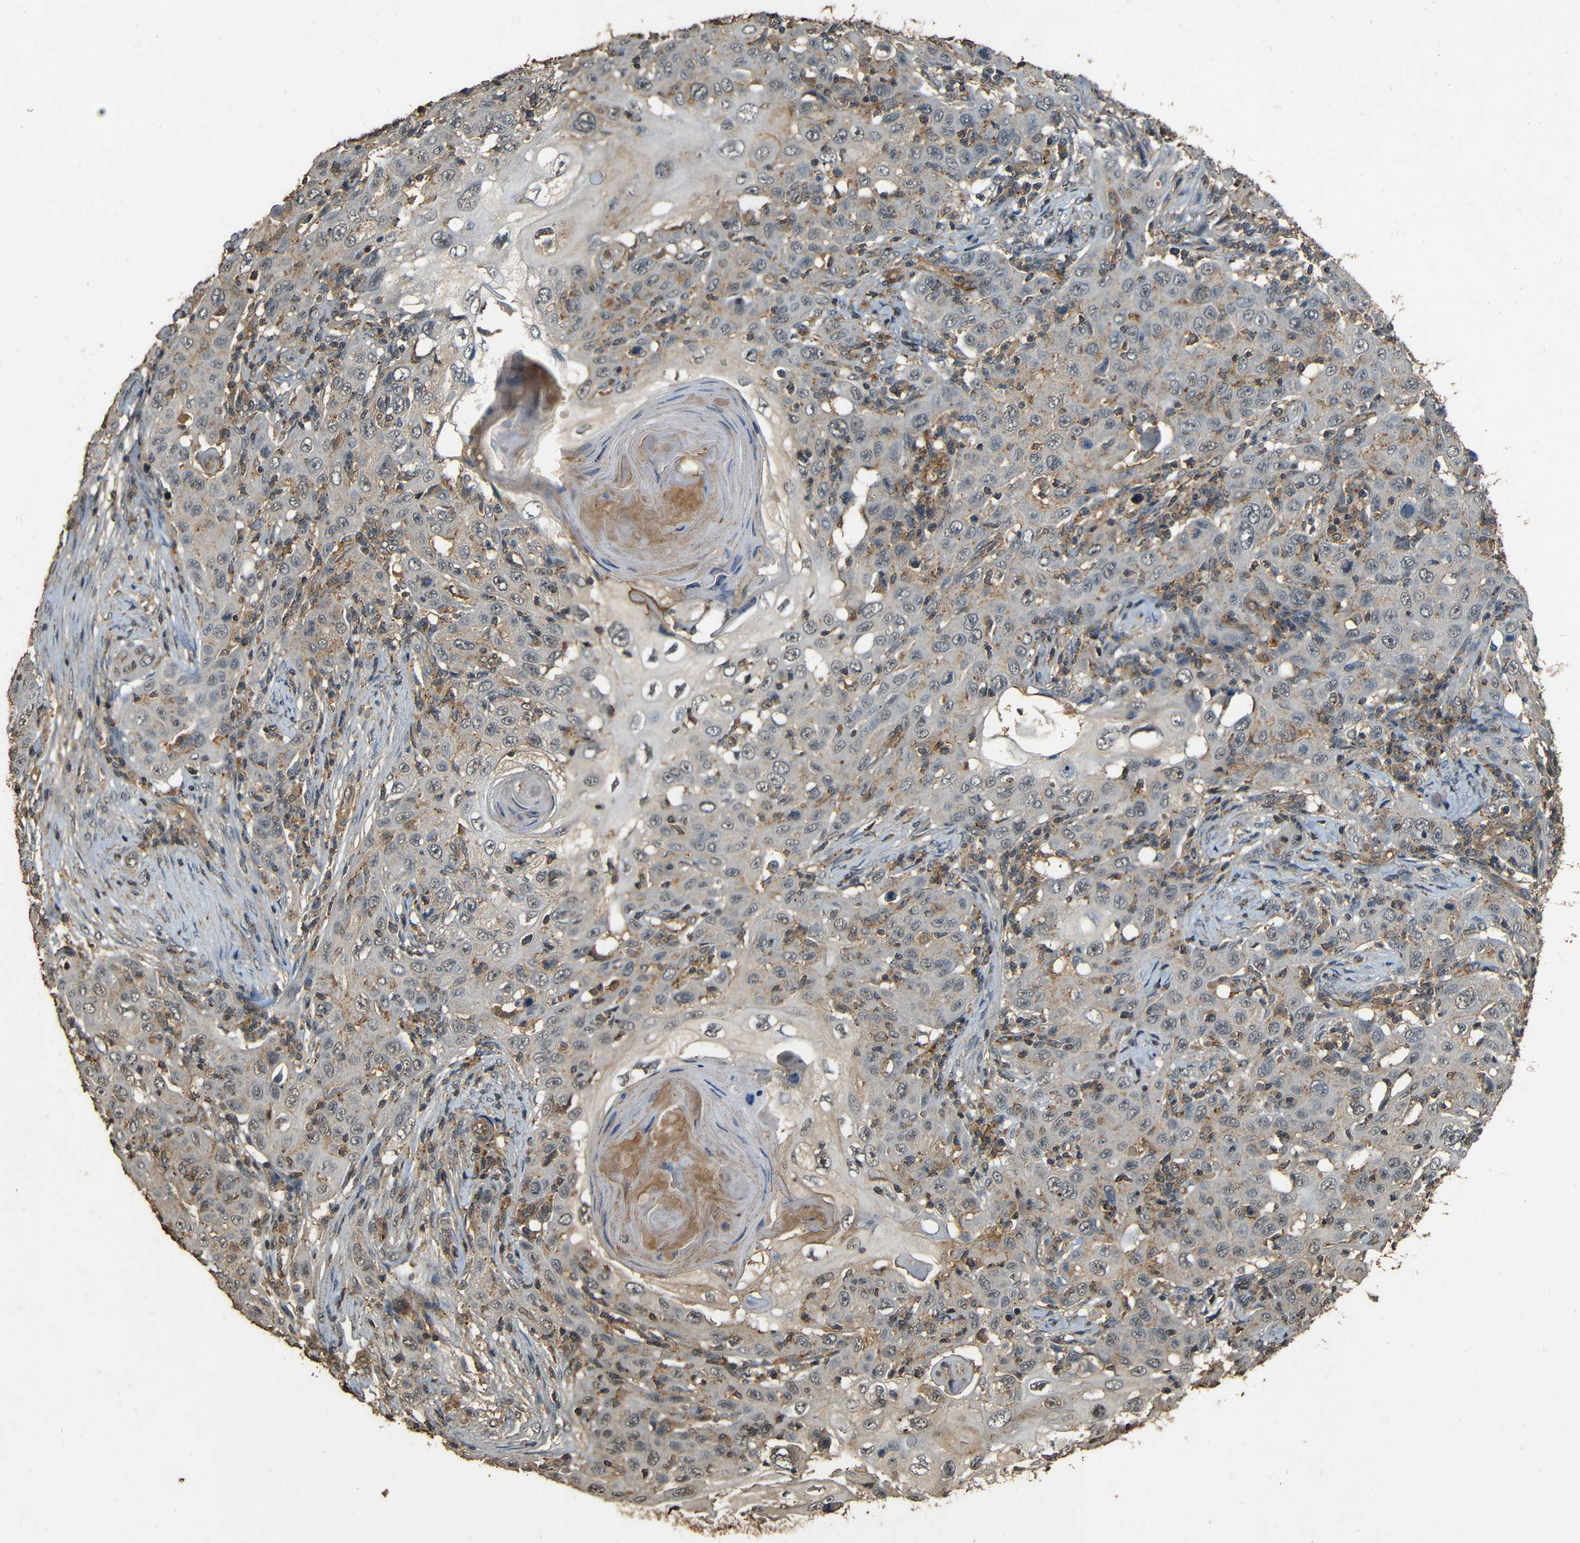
{"staining": {"intensity": "weak", "quantity": "25%-75%", "location": "cytoplasmic/membranous"}, "tissue": "skin cancer", "cell_type": "Tumor cells", "image_type": "cancer", "snomed": [{"axis": "morphology", "description": "Squamous cell carcinoma, NOS"}, {"axis": "topography", "description": "Skin"}], "caption": "A brown stain shows weak cytoplasmic/membranous positivity of a protein in squamous cell carcinoma (skin) tumor cells. Ihc stains the protein in brown and the nuclei are stained blue.", "gene": "PDE5A", "patient": {"sex": "female", "age": 88}}